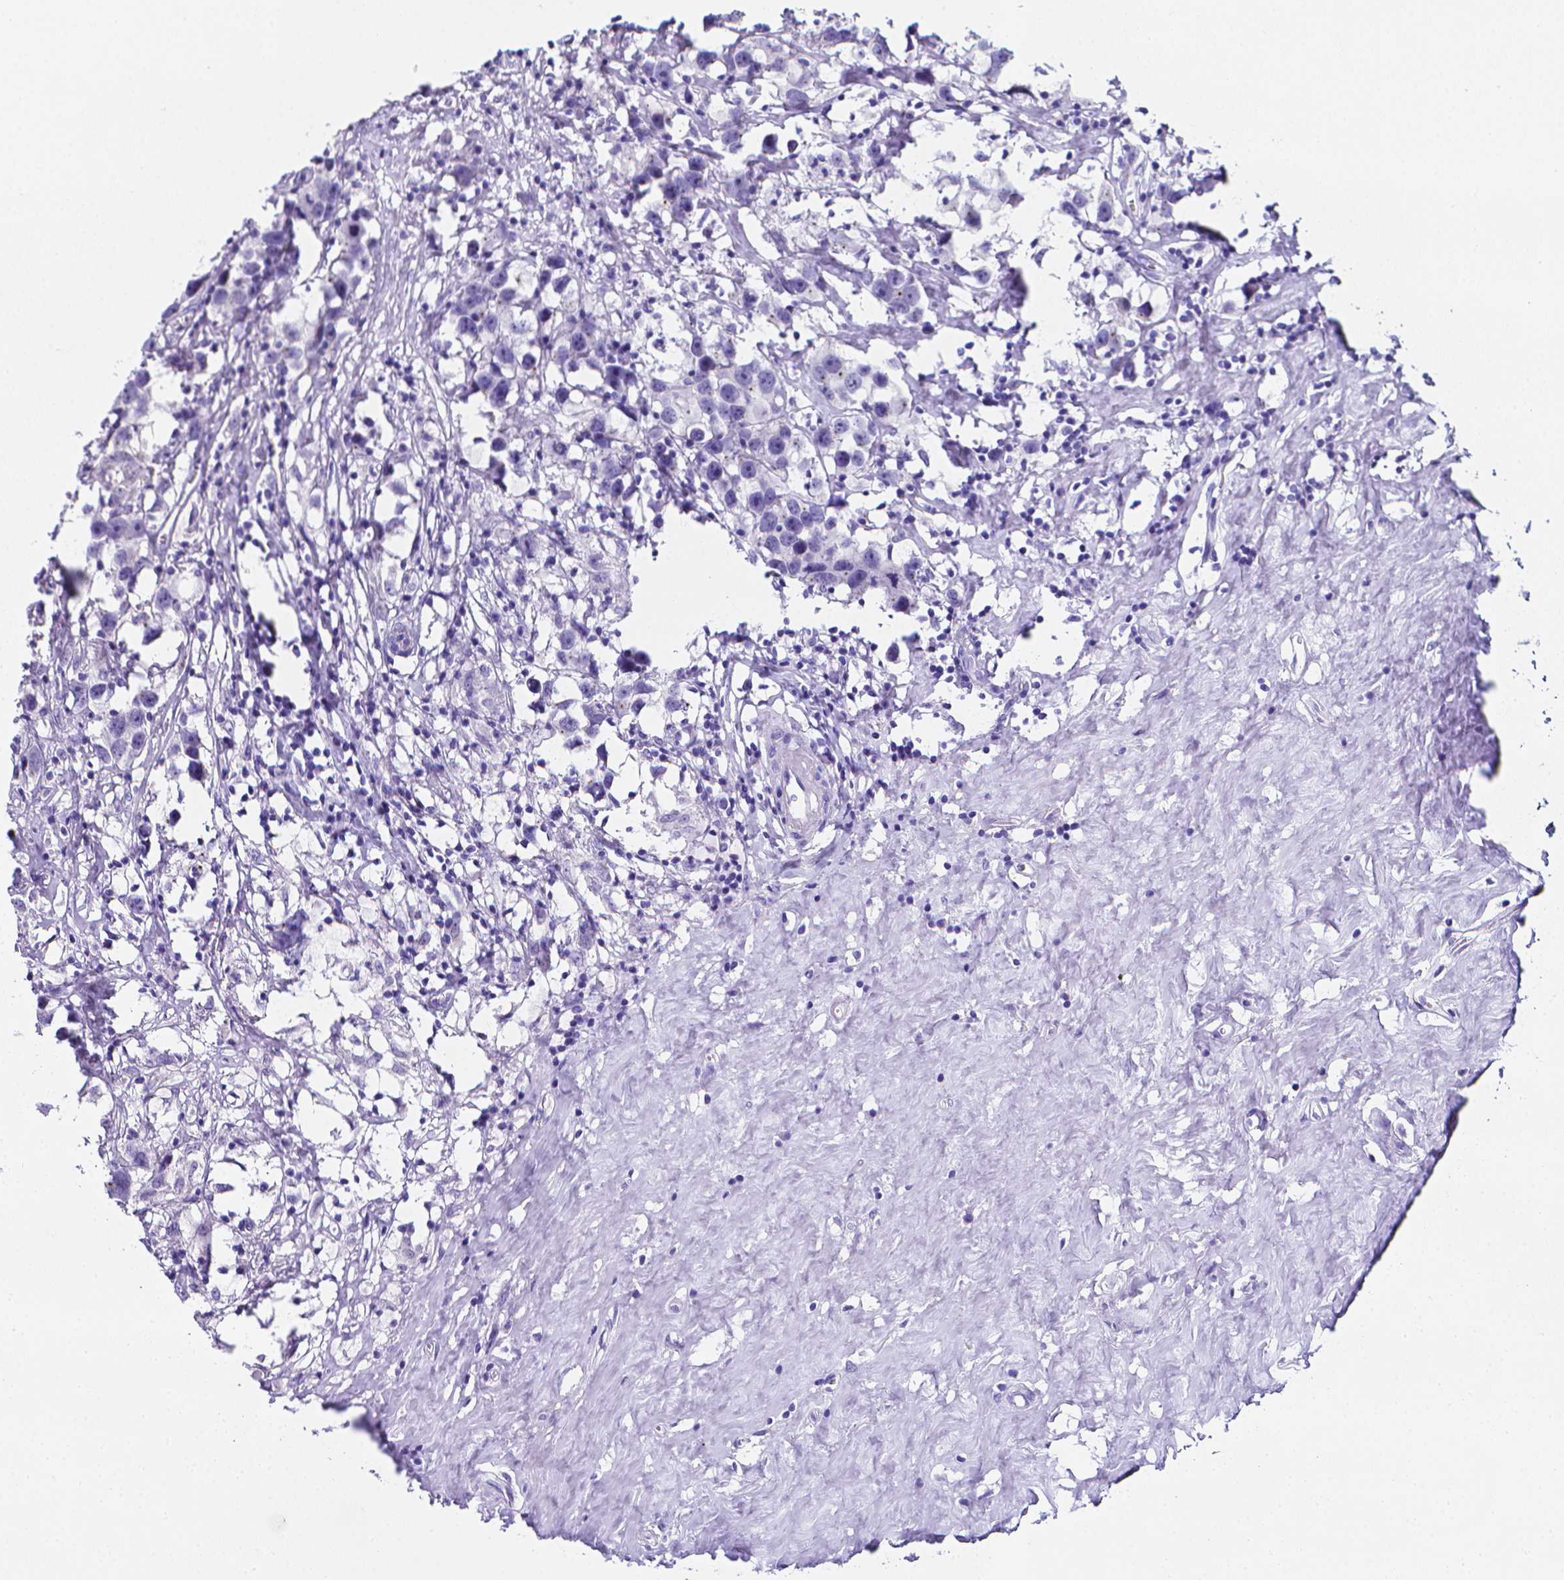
{"staining": {"intensity": "negative", "quantity": "none", "location": "none"}, "tissue": "testis cancer", "cell_type": "Tumor cells", "image_type": "cancer", "snomed": [{"axis": "morphology", "description": "Seminoma, NOS"}, {"axis": "topography", "description": "Testis"}], "caption": "Tumor cells are negative for brown protein staining in testis seminoma.", "gene": "LRRC73", "patient": {"sex": "male", "age": 49}}